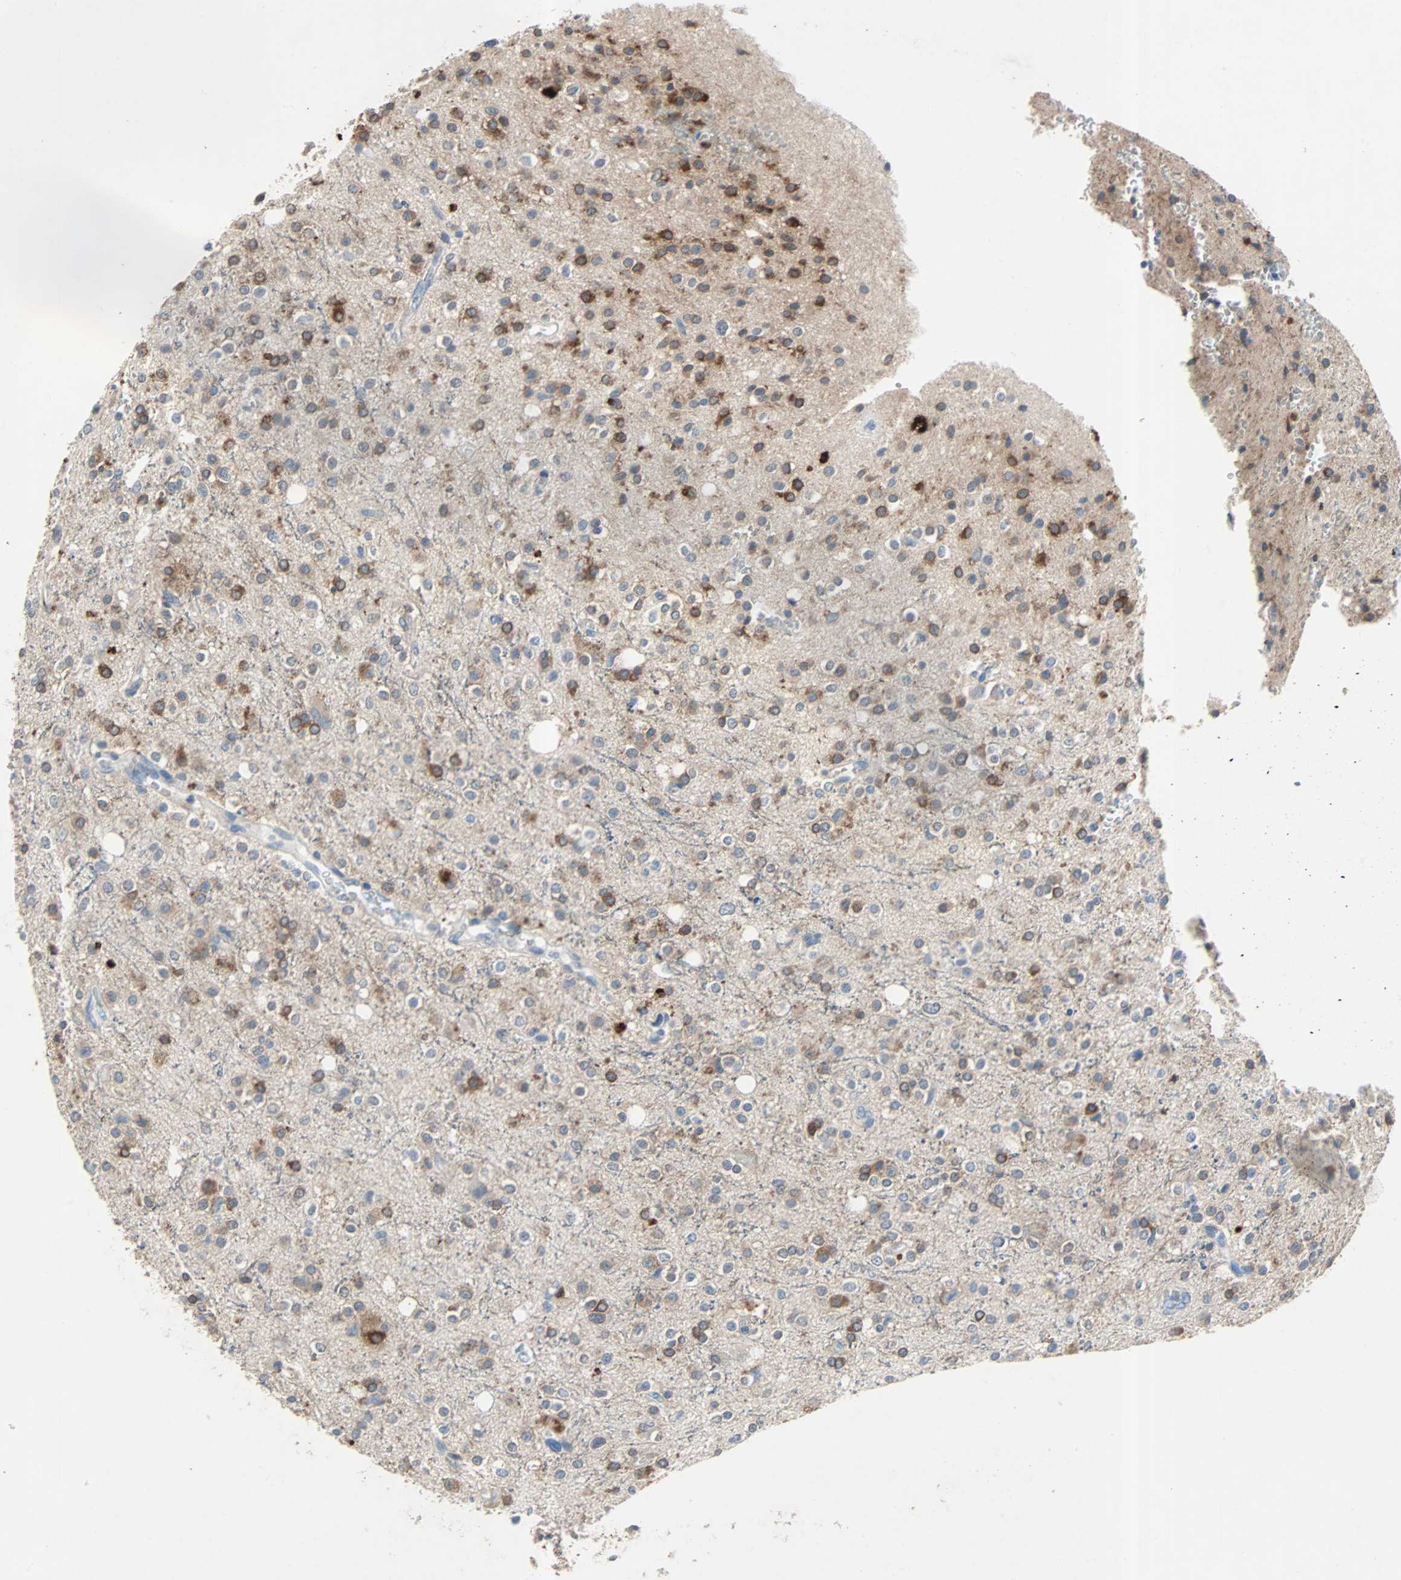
{"staining": {"intensity": "moderate", "quantity": "25%-75%", "location": "cytoplasmic/membranous"}, "tissue": "glioma", "cell_type": "Tumor cells", "image_type": "cancer", "snomed": [{"axis": "morphology", "description": "Glioma, malignant, High grade"}, {"axis": "topography", "description": "Brain"}], "caption": "Glioma was stained to show a protein in brown. There is medium levels of moderate cytoplasmic/membranous positivity in about 25%-75% of tumor cells.", "gene": "PCDHB2", "patient": {"sex": "male", "age": 47}}